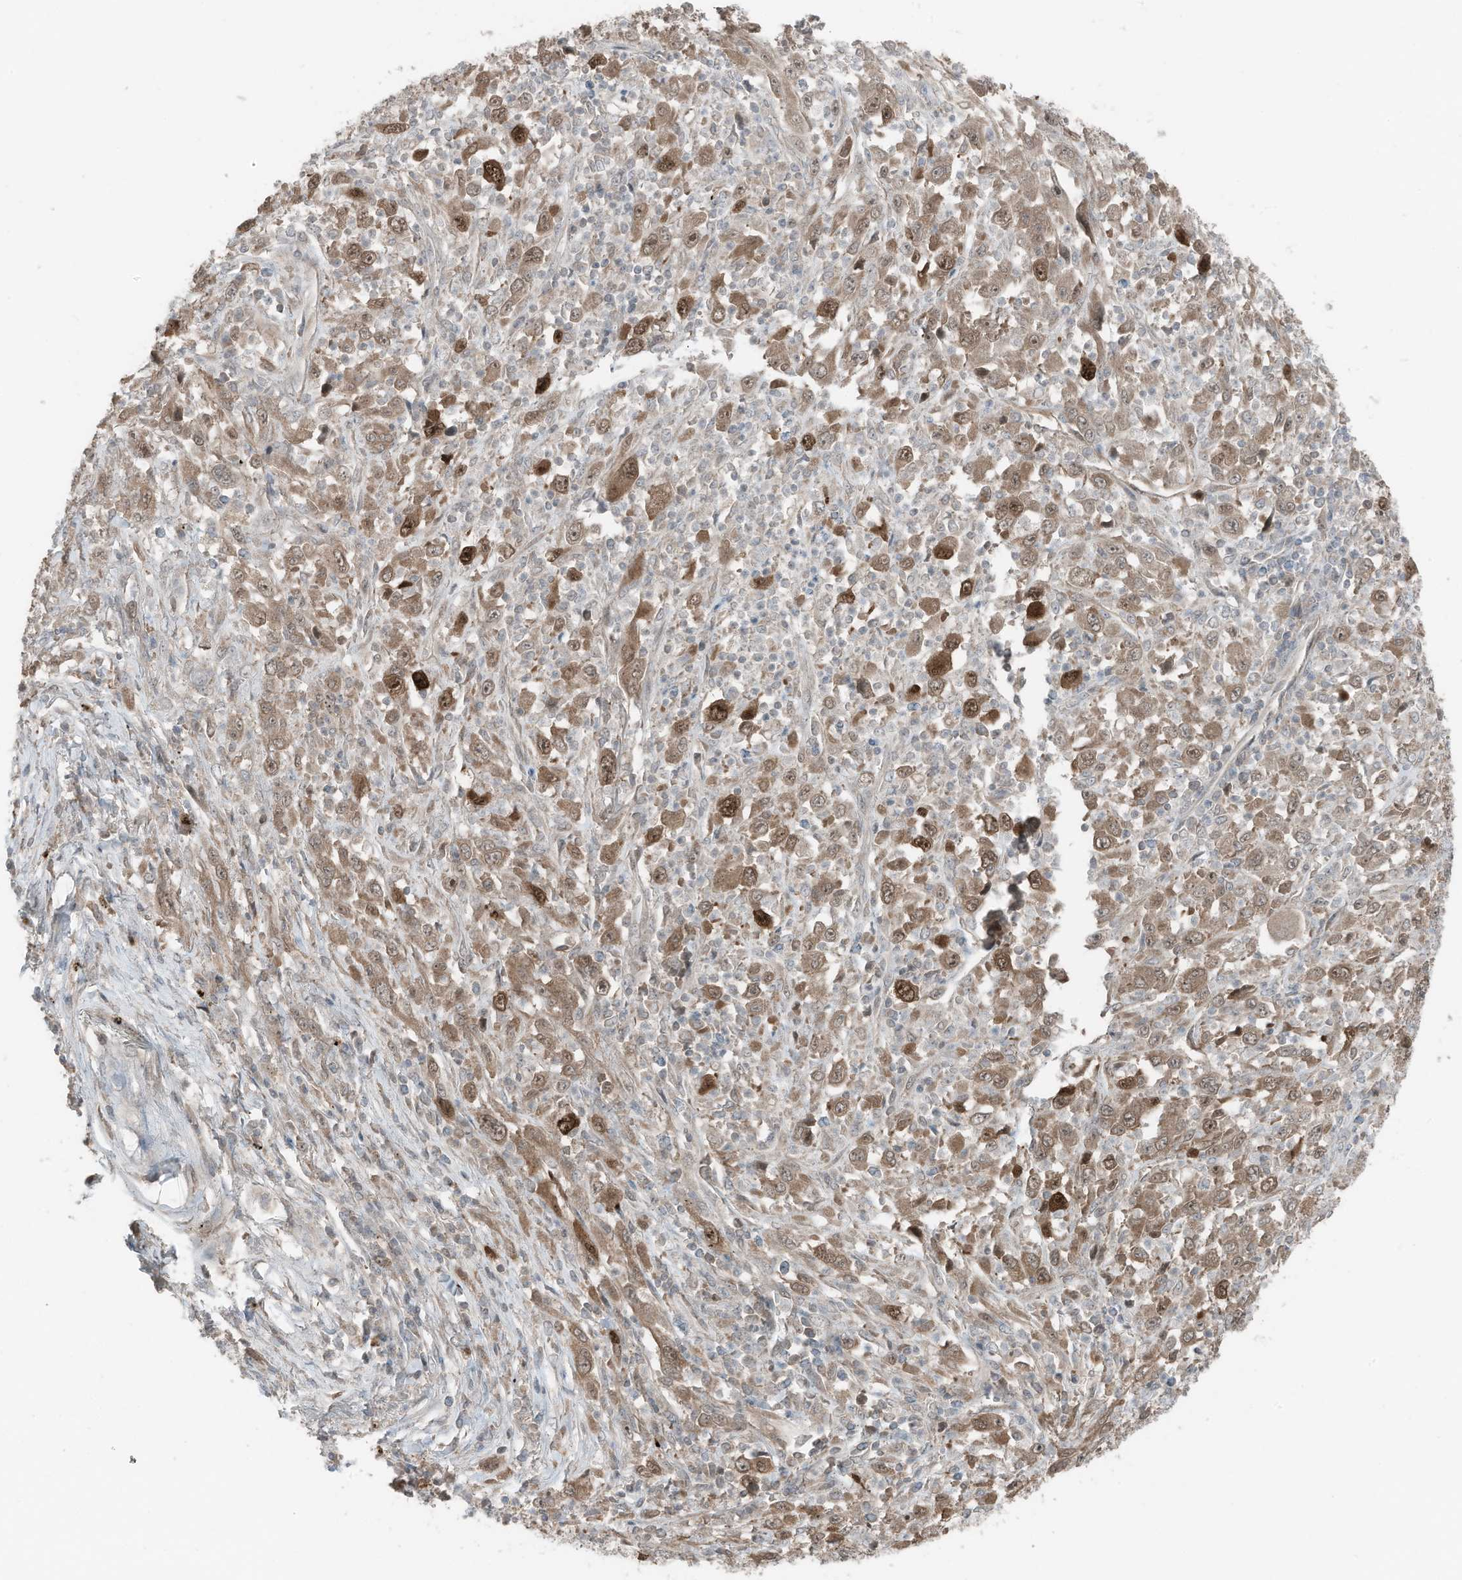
{"staining": {"intensity": "strong", "quantity": "<25%", "location": "cytoplasmic/membranous,nuclear"}, "tissue": "melanoma", "cell_type": "Tumor cells", "image_type": "cancer", "snomed": [{"axis": "morphology", "description": "Malignant melanoma, Metastatic site"}, {"axis": "topography", "description": "Skin"}], "caption": "Protein staining by immunohistochemistry shows strong cytoplasmic/membranous and nuclear positivity in about <25% of tumor cells in melanoma. (Brightfield microscopy of DAB IHC at high magnification).", "gene": "TXNDC9", "patient": {"sex": "female", "age": 56}}